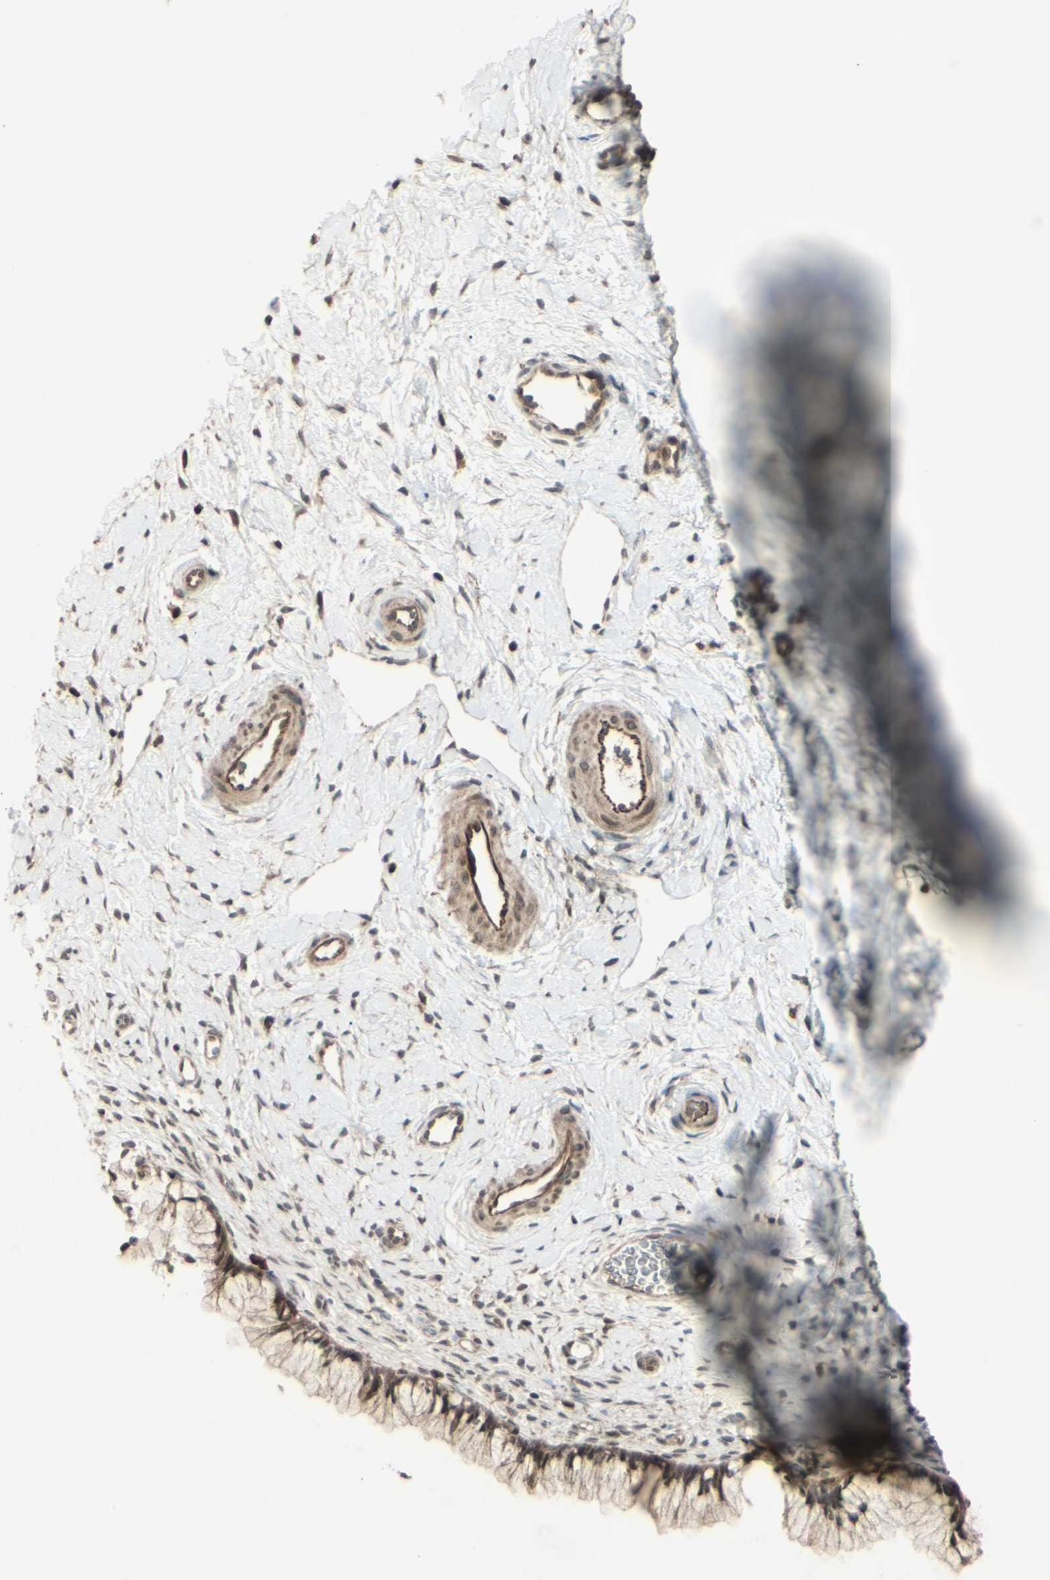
{"staining": {"intensity": "moderate", "quantity": ">75%", "location": "cytoplasmic/membranous,nuclear"}, "tissue": "cervix", "cell_type": "Glandular cells", "image_type": "normal", "snomed": [{"axis": "morphology", "description": "Normal tissue, NOS"}, {"axis": "topography", "description": "Cervix"}], "caption": "An image of human cervix stained for a protein exhibits moderate cytoplasmic/membranous,nuclear brown staining in glandular cells.", "gene": "BLNK", "patient": {"sex": "female", "age": 65}}